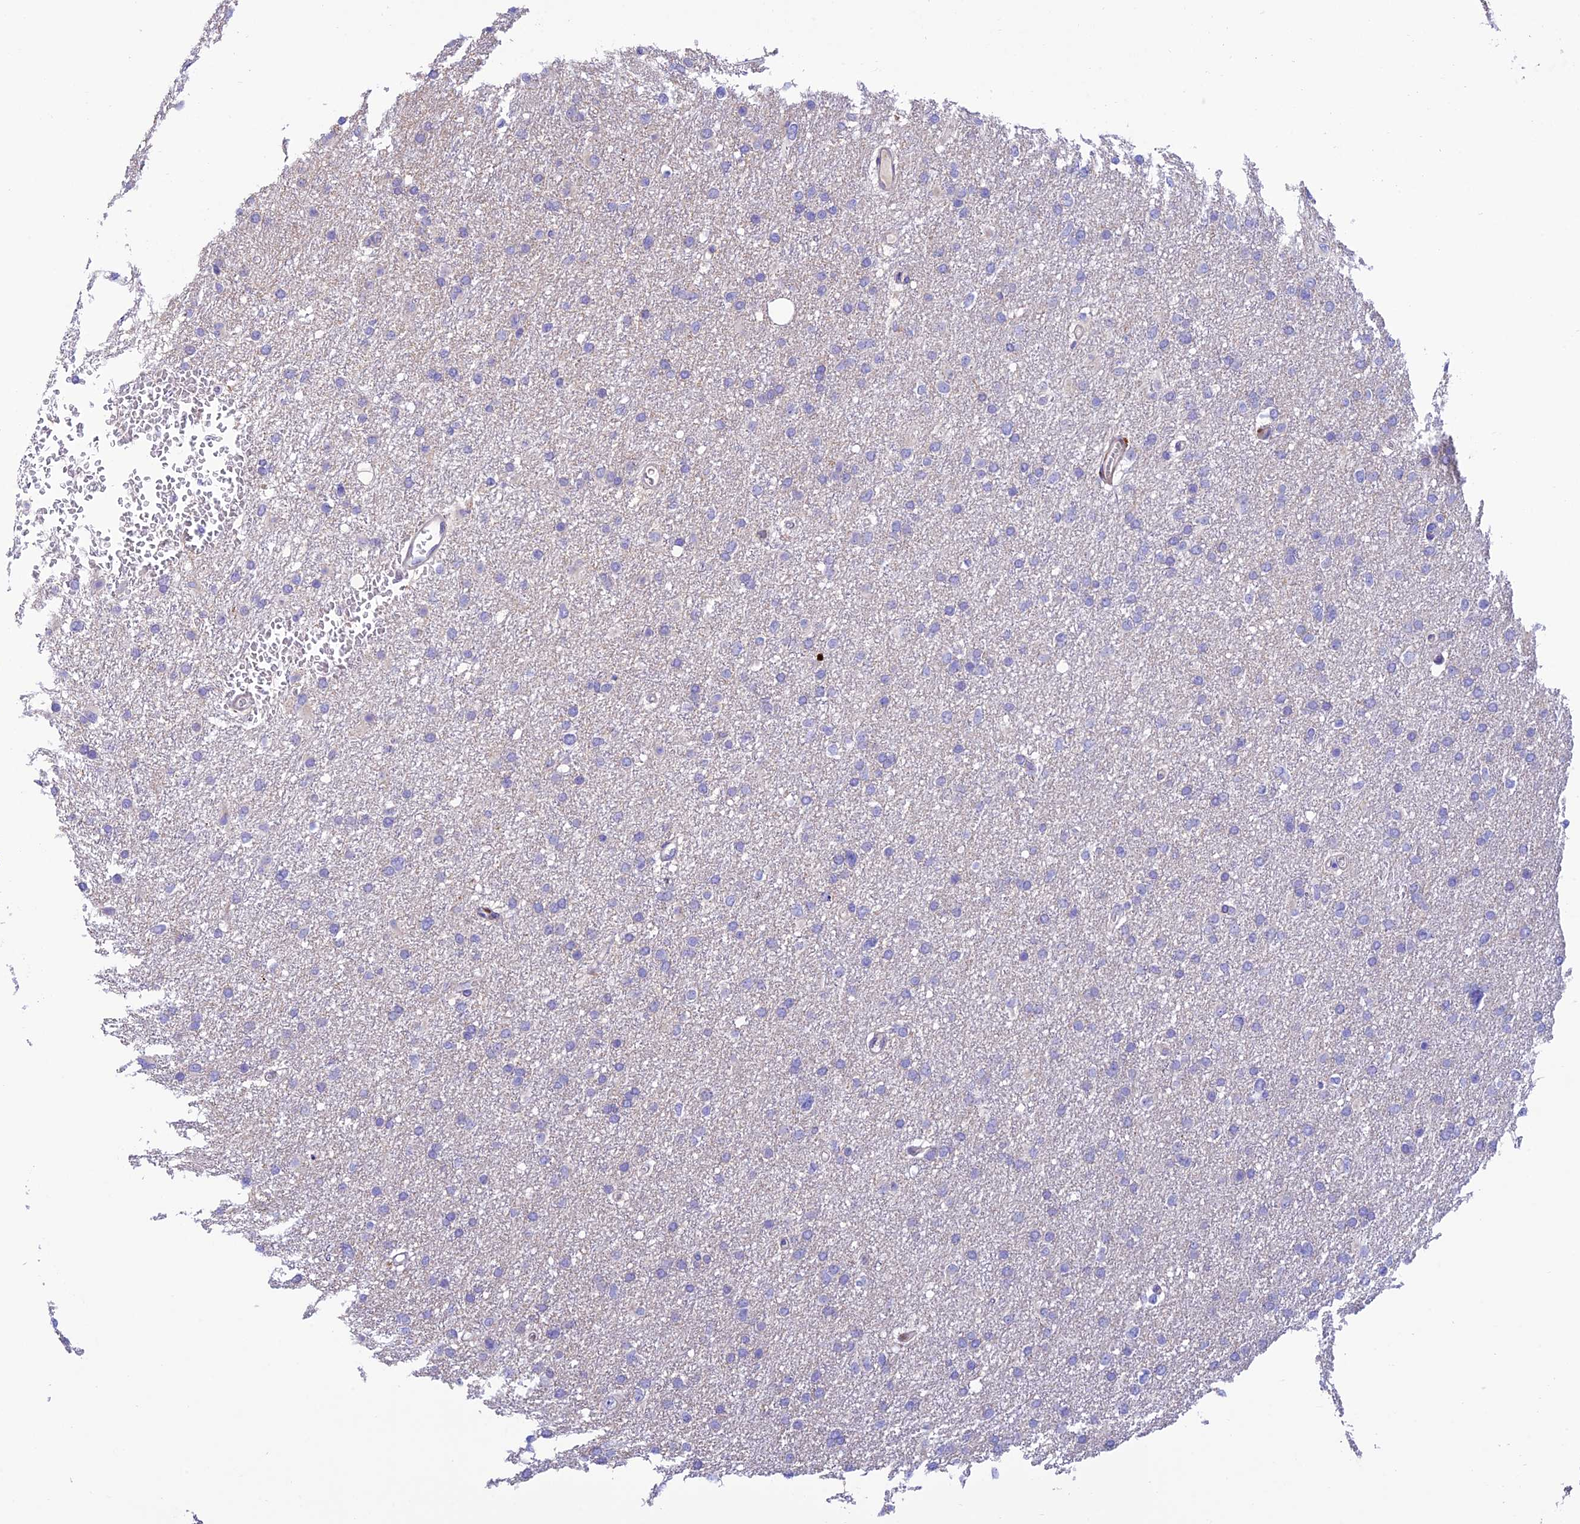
{"staining": {"intensity": "negative", "quantity": "none", "location": "none"}, "tissue": "glioma", "cell_type": "Tumor cells", "image_type": "cancer", "snomed": [{"axis": "morphology", "description": "Glioma, malignant, High grade"}, {"axis": "topography", "description": "Cerebral cortex"}], "caption": "Immunohistochemical staining of human glioma shows no significant positivity in tumor cells.", "gene": "FAM178B", "patient": {"sex": "female", "age": 36}}